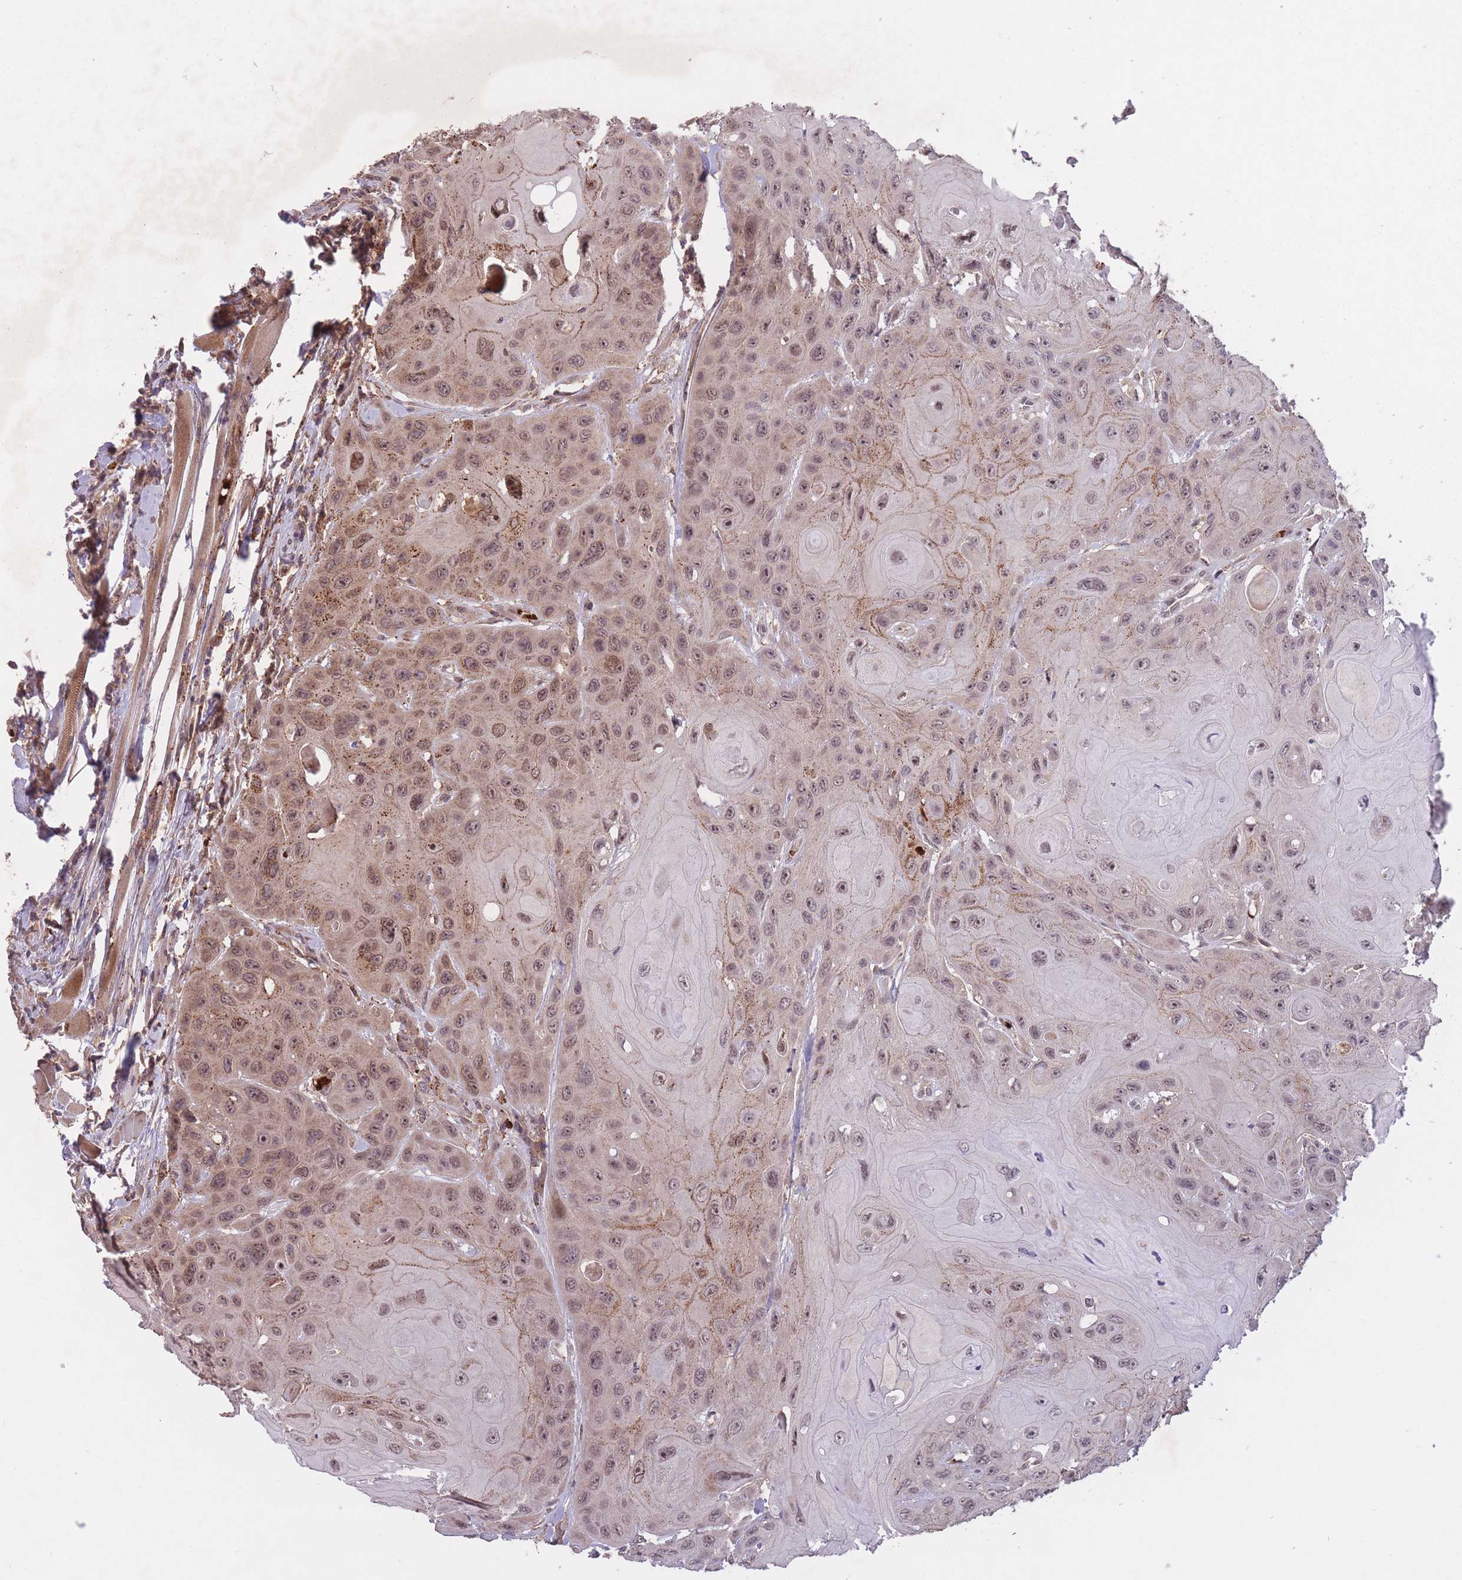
{"staining": {"intensity": "moderate", "quantity": "25%-75%", "location": "cytoplasmic/membranous,nuclear"}, "tissue": "head and neck cancer", "cell_type": "Tumor cells", "image_type": "cancer", "snomed": [{"axis": "morphology", "description": "Squamous cell carcinoma, NOS"}, {"axis": "topography", "description": "Head-Neck"}], "caption": "The immunohistochemical stain highlights moderate cytoplasmic/membranous and nuclear expression in tumor cells of head and neck cancer tissue.", "gene": "SECTM1", "patient": {"sex": "female", "age": 59}}